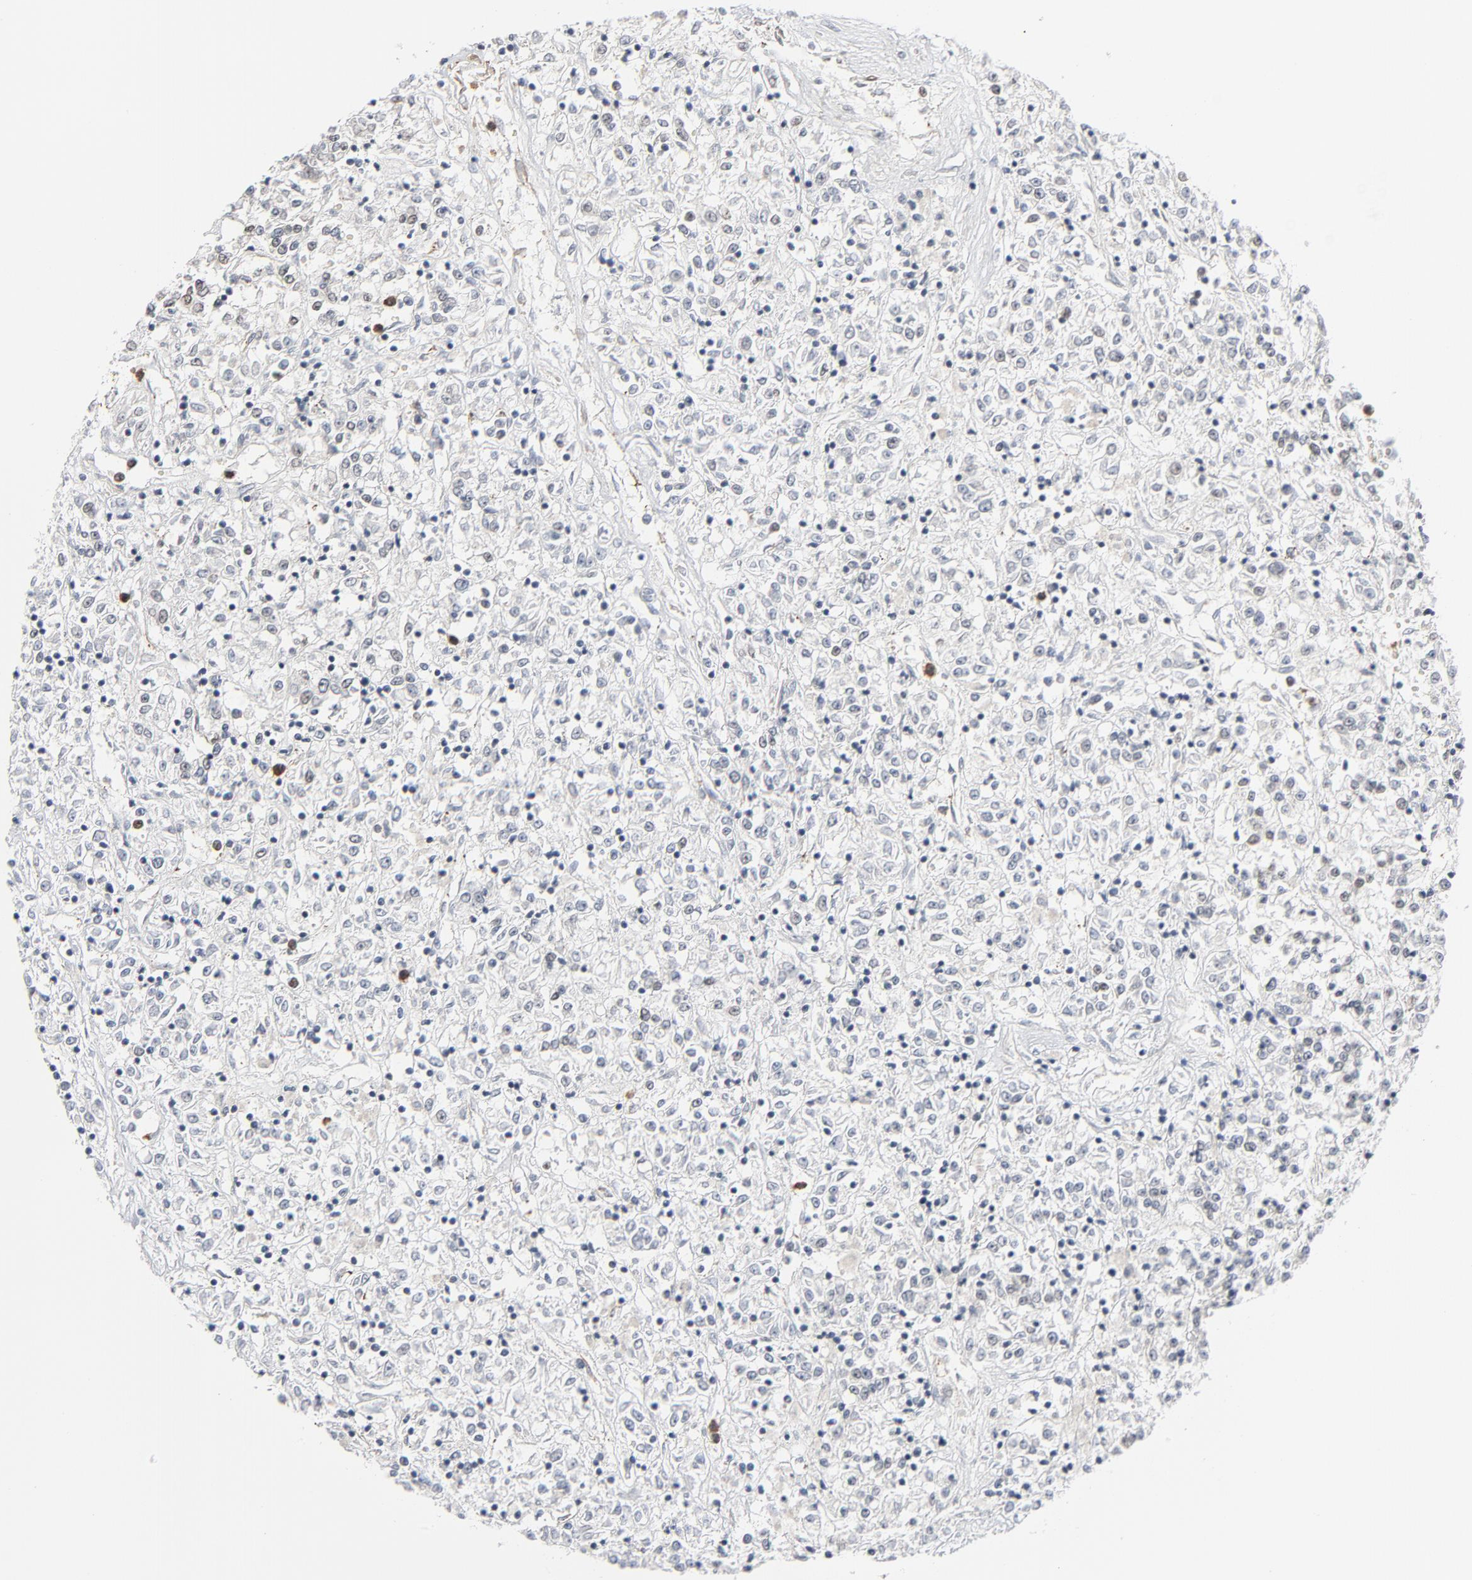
{"staining": {"intensity": "weak", "quantity": "25%-75%", "location": "nuclear"}, "tissue": "renal cancer", "cell_type": "Tumor cells", "image_type": "cancer", "snomed": [{"axis": "morphology", "description": "Adenocarcinoma, NOS"}, {"axis": "topography", "description": "Kidney"}], "caption": "Immunohistochemical staining of human adenocarcinoma (renal) reveals weak nuclear protein staining in about 25%-75% of tumor cells.", "gene": "CUX1", "patient": {"sex": "female", "age": 76}}